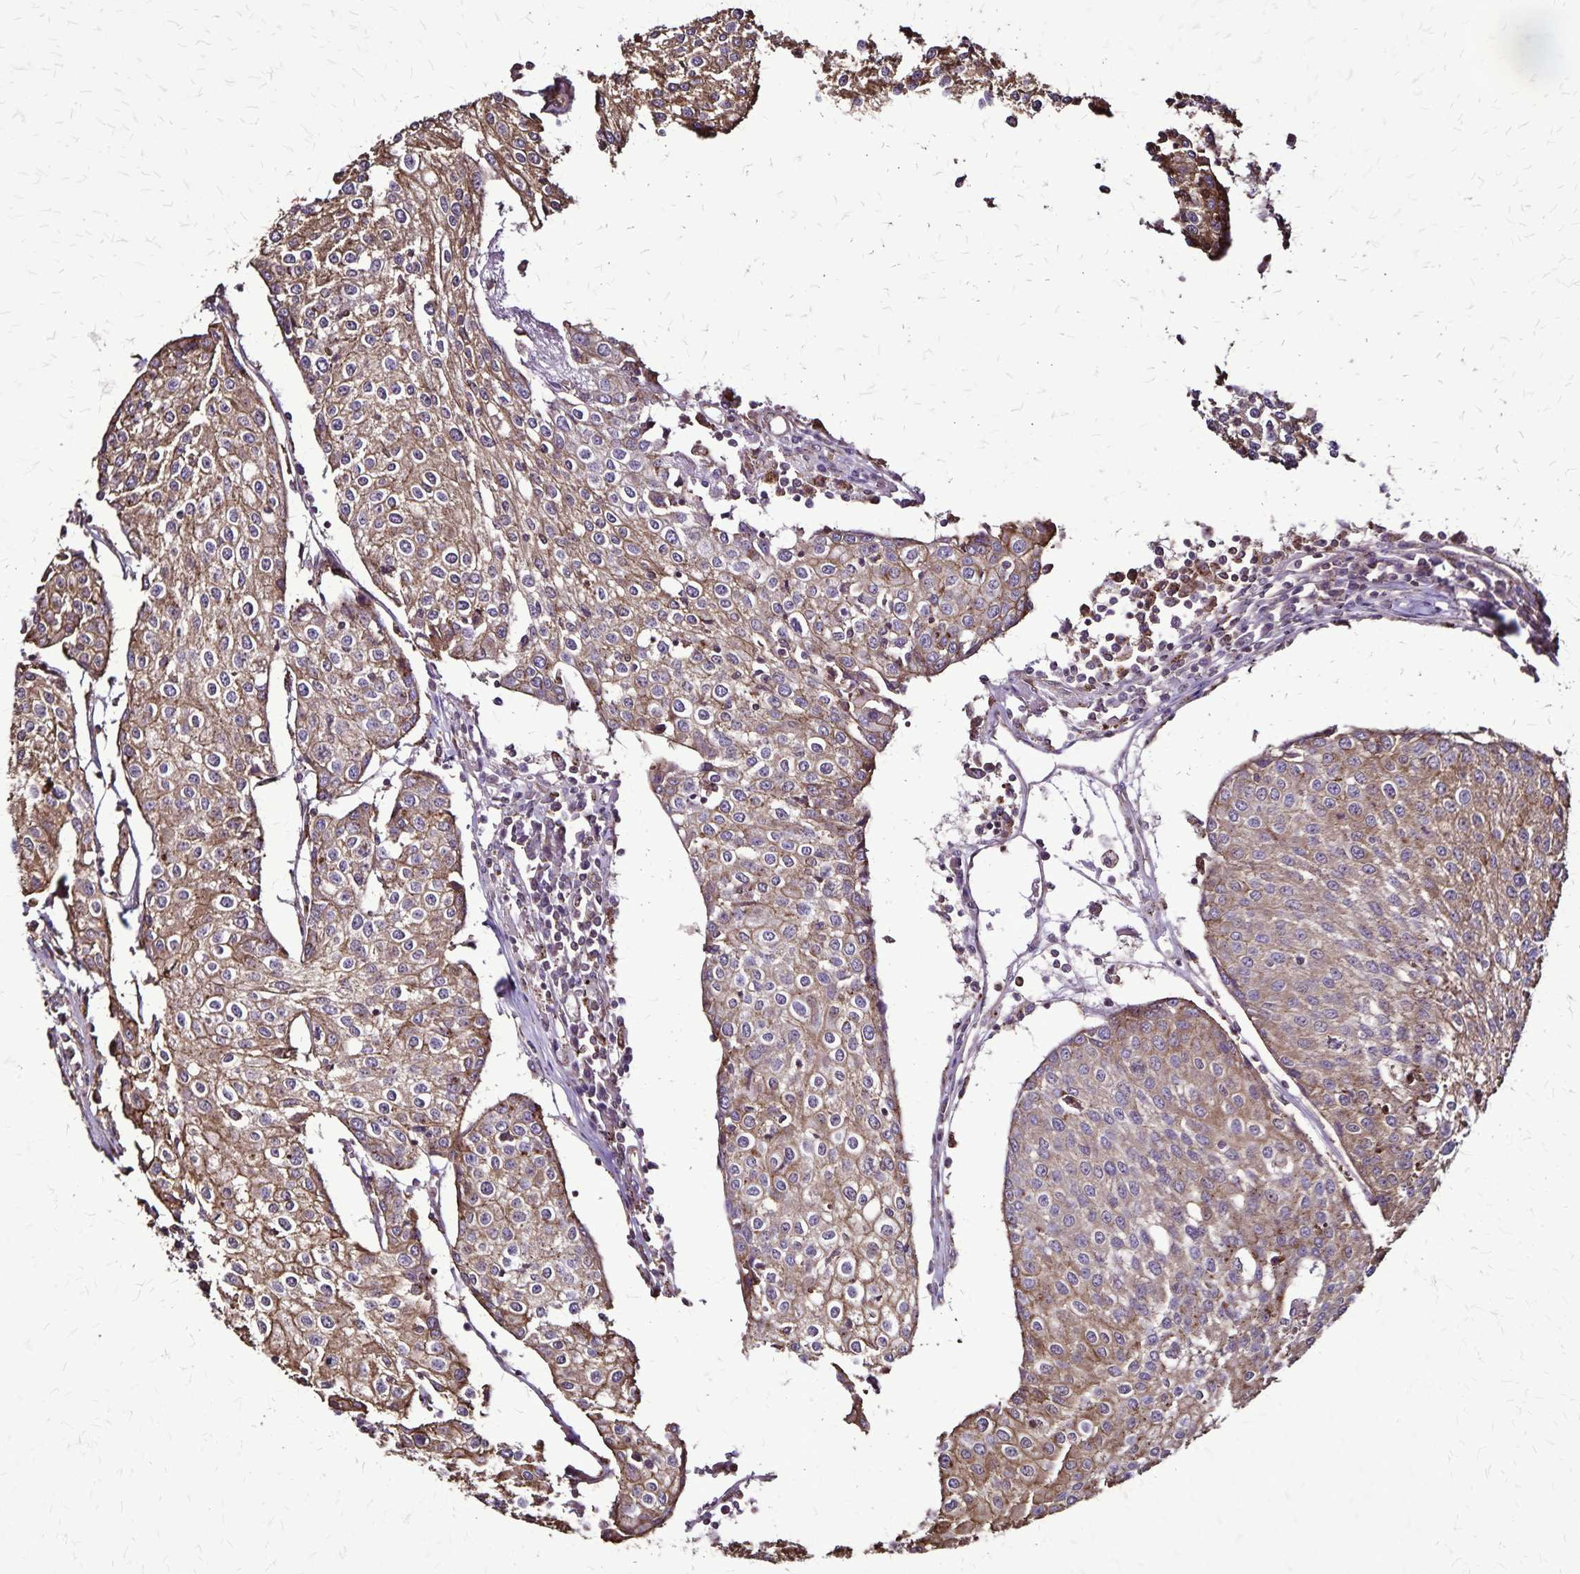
{"staining": {"intensity": "moderate", "quantity": ">75%", "location": "cytoplasmic/membranous"}, "tissue": "urothelial cancer", "cell_type": "Tumor cells", "image_type": "cancer", "snomed": [{"axis": "morphology", "description": "Urothelial carcinoma, High grade"}, {"axis": "topography", "description": "Urinary bladder"}], "caption": "Moderate cytoplasmic/membranous staining for a protein is seen in approximately >75% of tumor cells of urothelial carcinoma (high-grade) using IHC.", "gene": "CHMP1B", "patient": {"sex": "female", "age": 85}}